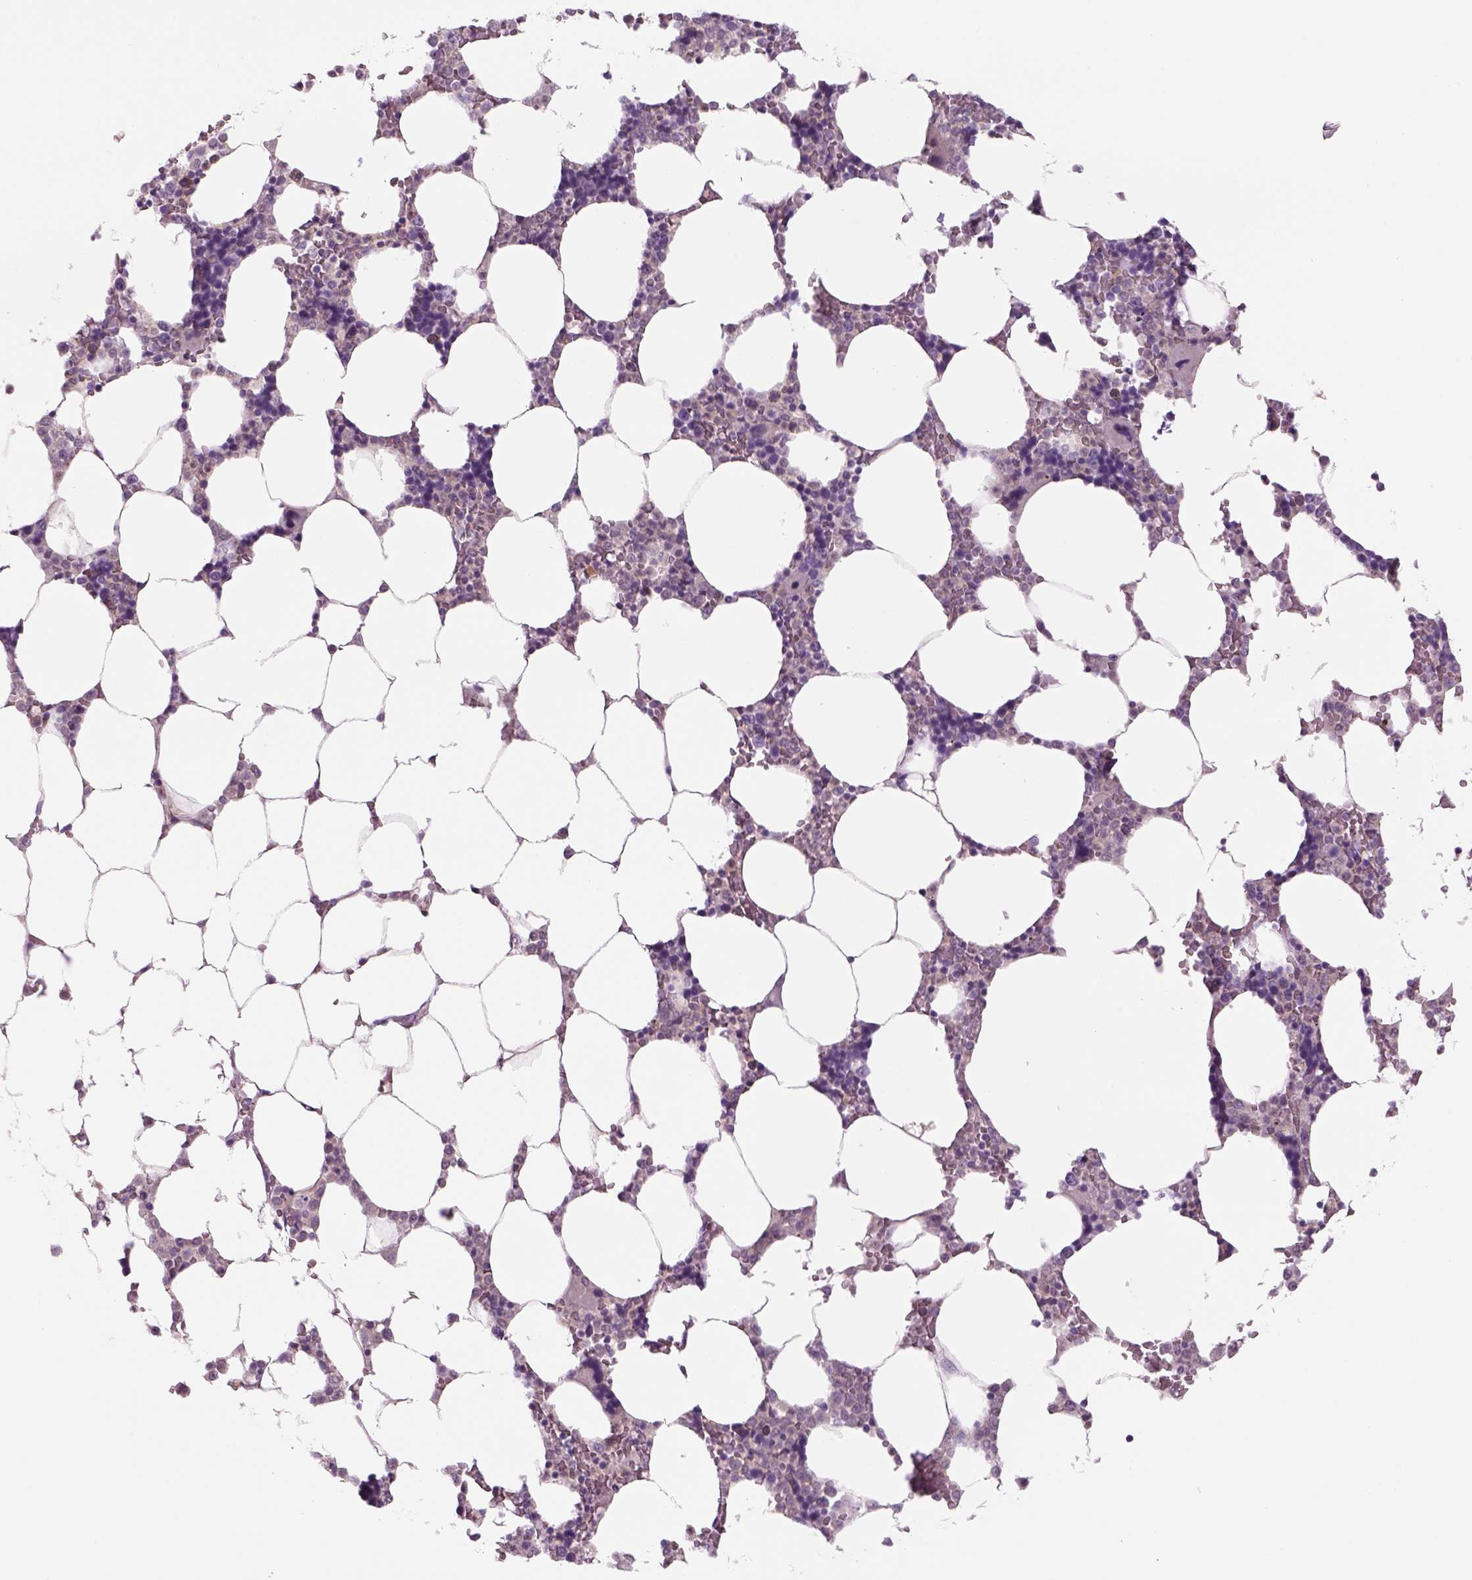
{"staining": {"intensity": "negative", "quantity": "none", "location": "none"}, "tissue": "bone marrow", "cell_type": "Hematopoietic cells", "image_type": "normal", "snomed": [{"axis": "morphology", "description": "Normal tissue, NOS"}, {"axis": "topography", "description": "Bone marrow"}], "caption": "Image shows no significant protein staining in hematopoietic cells of benign bone marrow.", "gene": "MDH1B", "patient": {"sex": "female", "age": 52}}